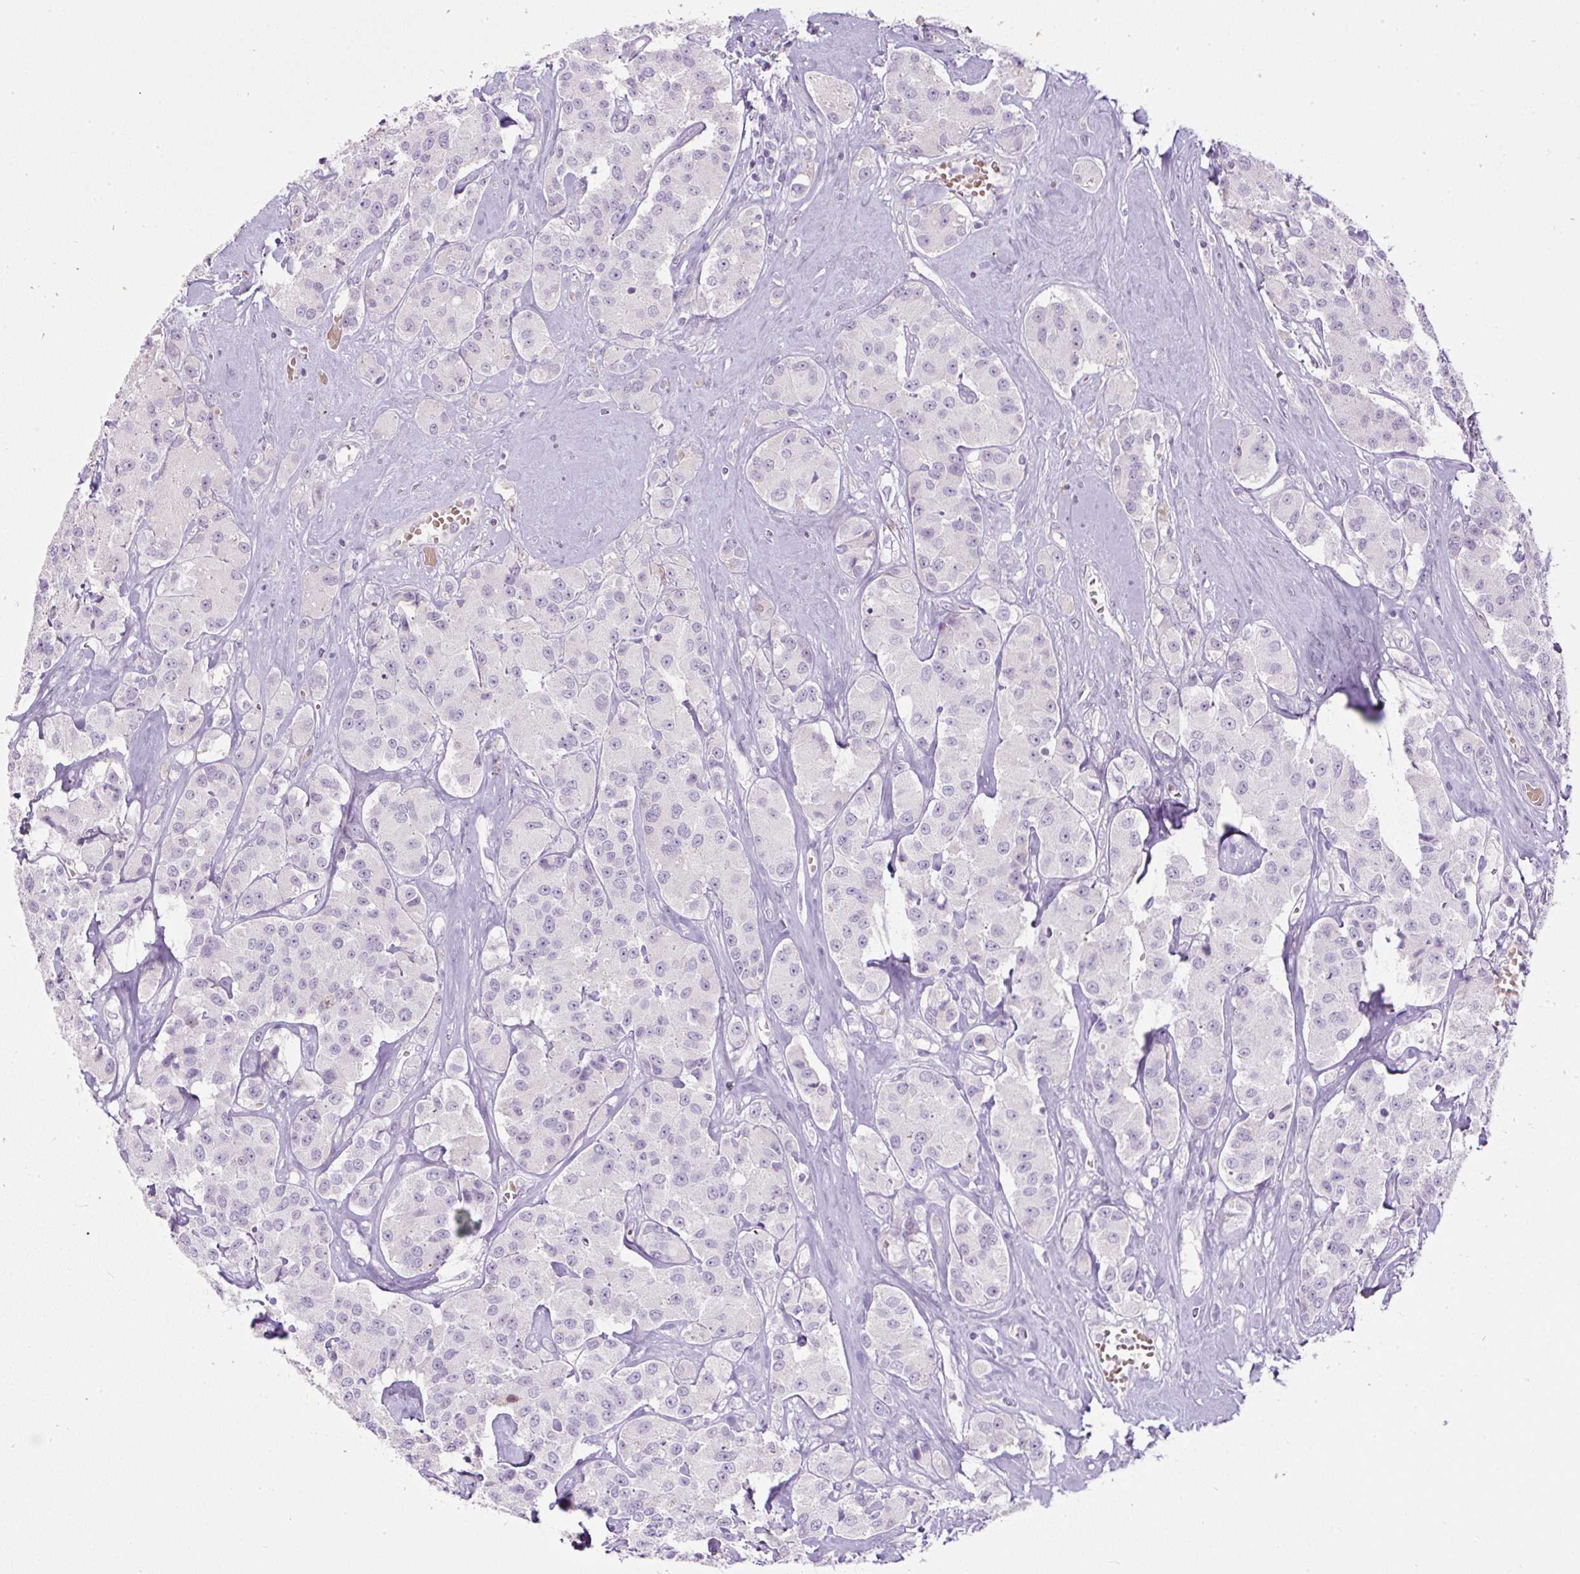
{"staining": {"intensity": "negative", "quantity": "none", "location": "none"}, "tissue": "carcinoid", "cell_type": "Tumor cells", "image_type": "cancer", "snomed": [{"axis": "morphology", "description": "Carcinoid, malignant, NOS"}, {"axis": "topography", "description": "Pancreas"}], "caption": "This is an immunohistochemistry image of carcinoid. There is no staining in tumor cells.", "gene": "FGFBP3", "patient": {"sex": "male", "age": 41}}